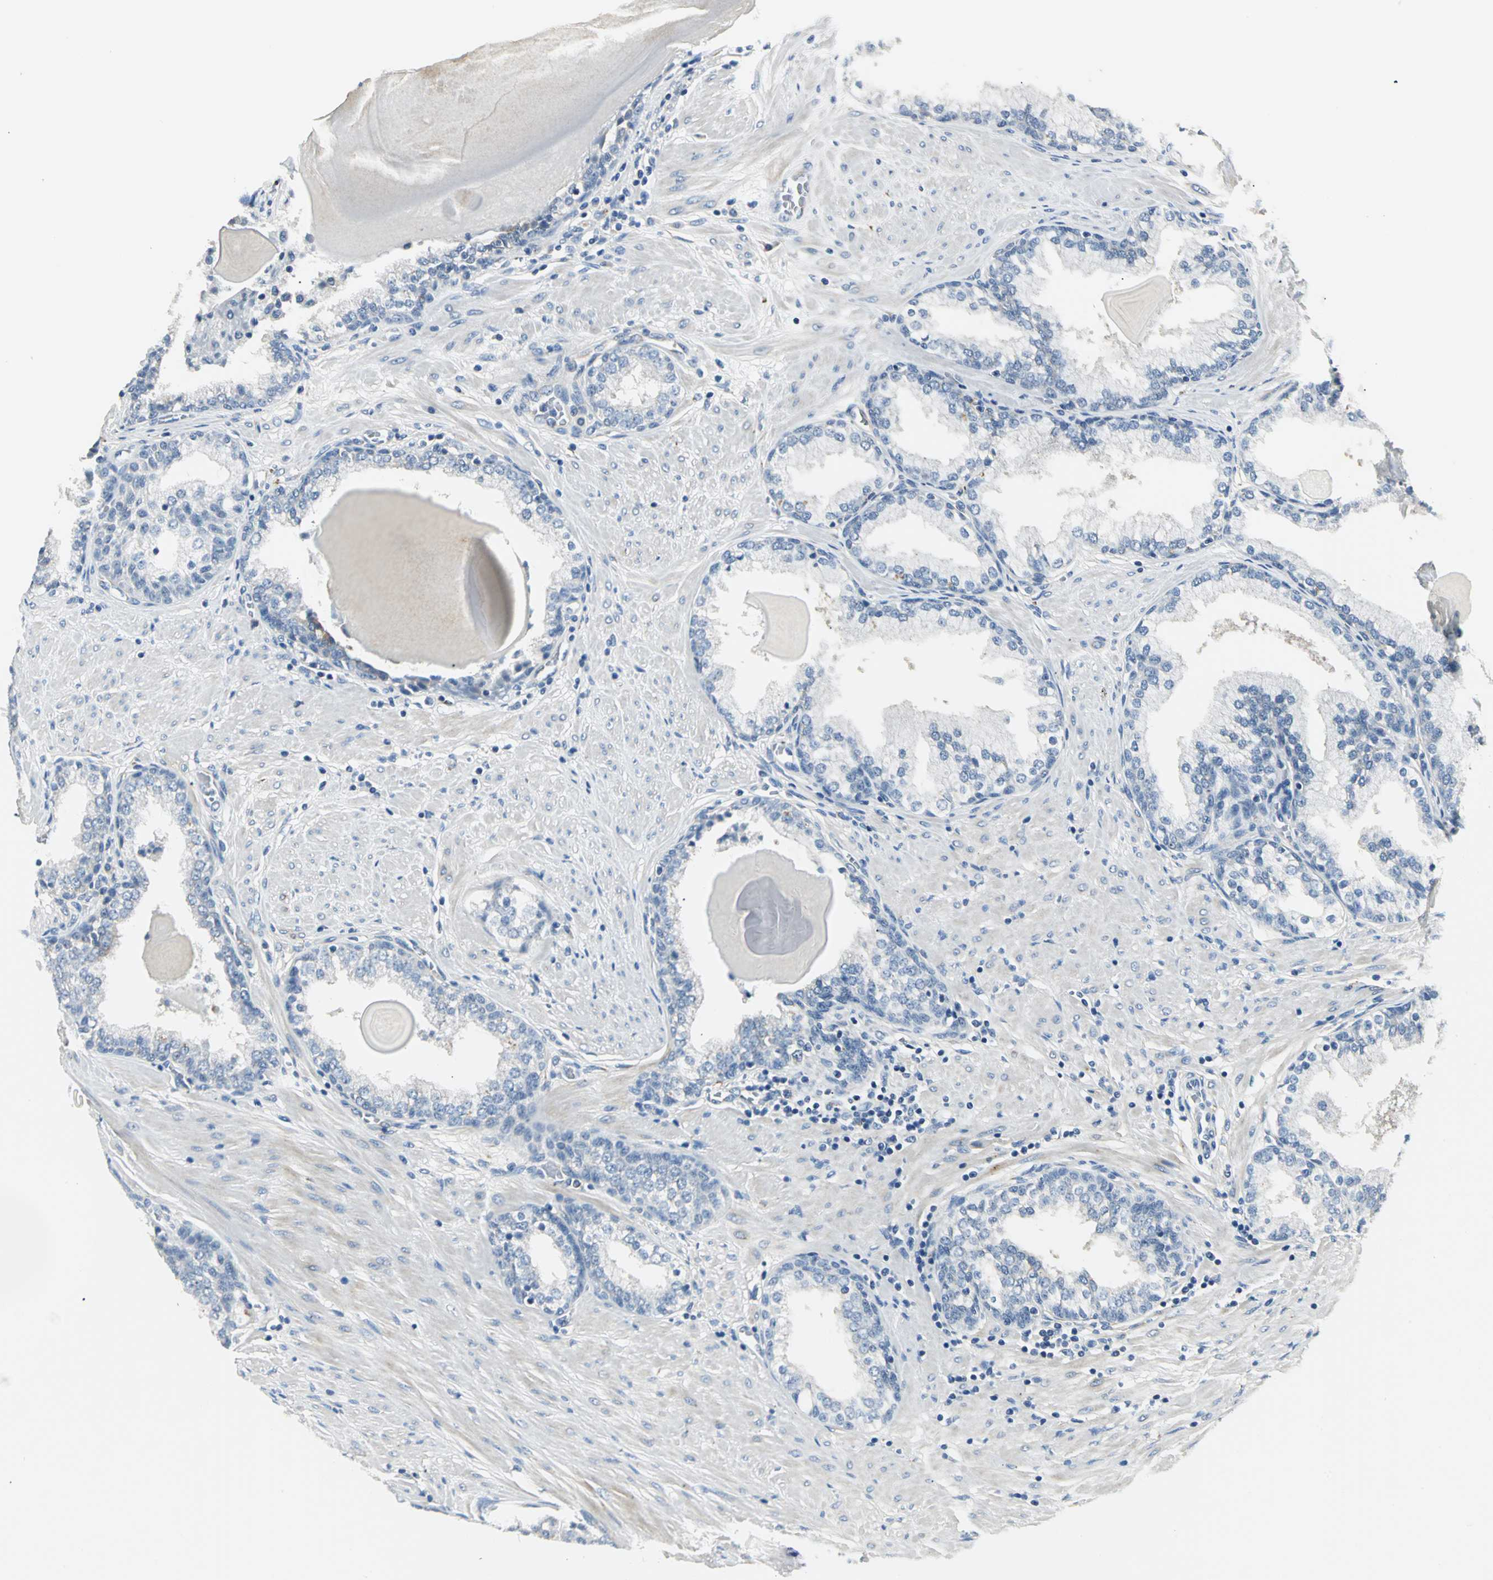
{"staining": {"intensity": "negative", "quantity": "none", "location": "none"}, "tissue": "prostate", "cell_type": "Glandular cells", "image_type": "normal", "snomed": [{"axis": "morphology", "description": "Normal tissue, NOS"}, {"axis": "topography", "description": "Prostate"}], "caption": "There is no significant staining in glandular cells of prostate.", "gene": "B3GNT2", "patient": {"sex": "male", "age": 51}}